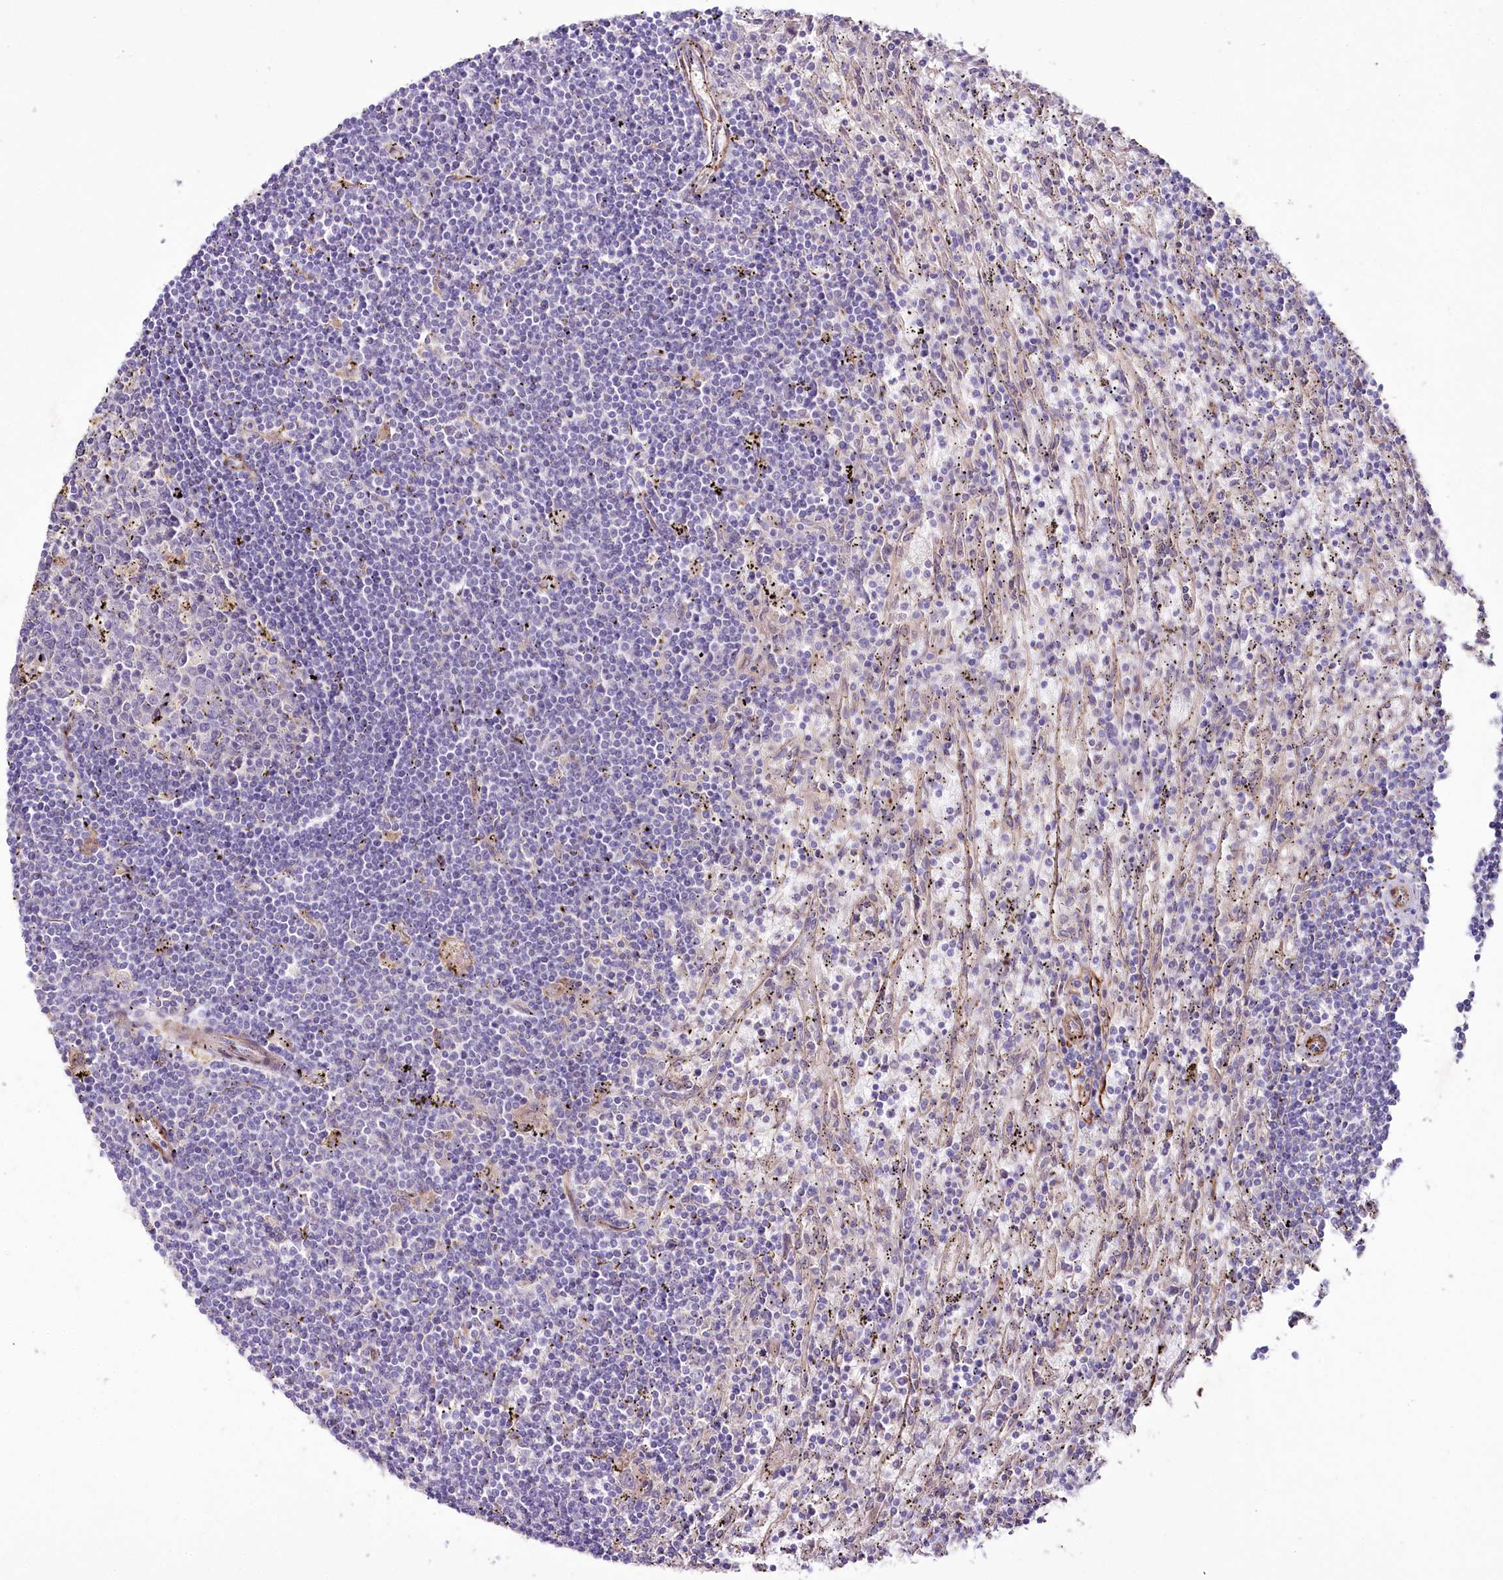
{"staining": {"intensity": "negative", "quantity": "none", "location": "none"}, "tissue": "lymphoma", "cell_type": "Tumor cells", "image_type": "cancer", "snomed": [{"axis": "morphology", "description": "Malignant lymphoma, non-Hodgkin's type, Low grade"}, {"axis": "topography", "description": "Spleen"}], "caption": "Immunohistochemical staining of lymphoma displays no significant expression in tumor cells. (DAB IHC, high magnification).", "gene": "SUMF1", "patient": {"sex": "male", "age": 76}}